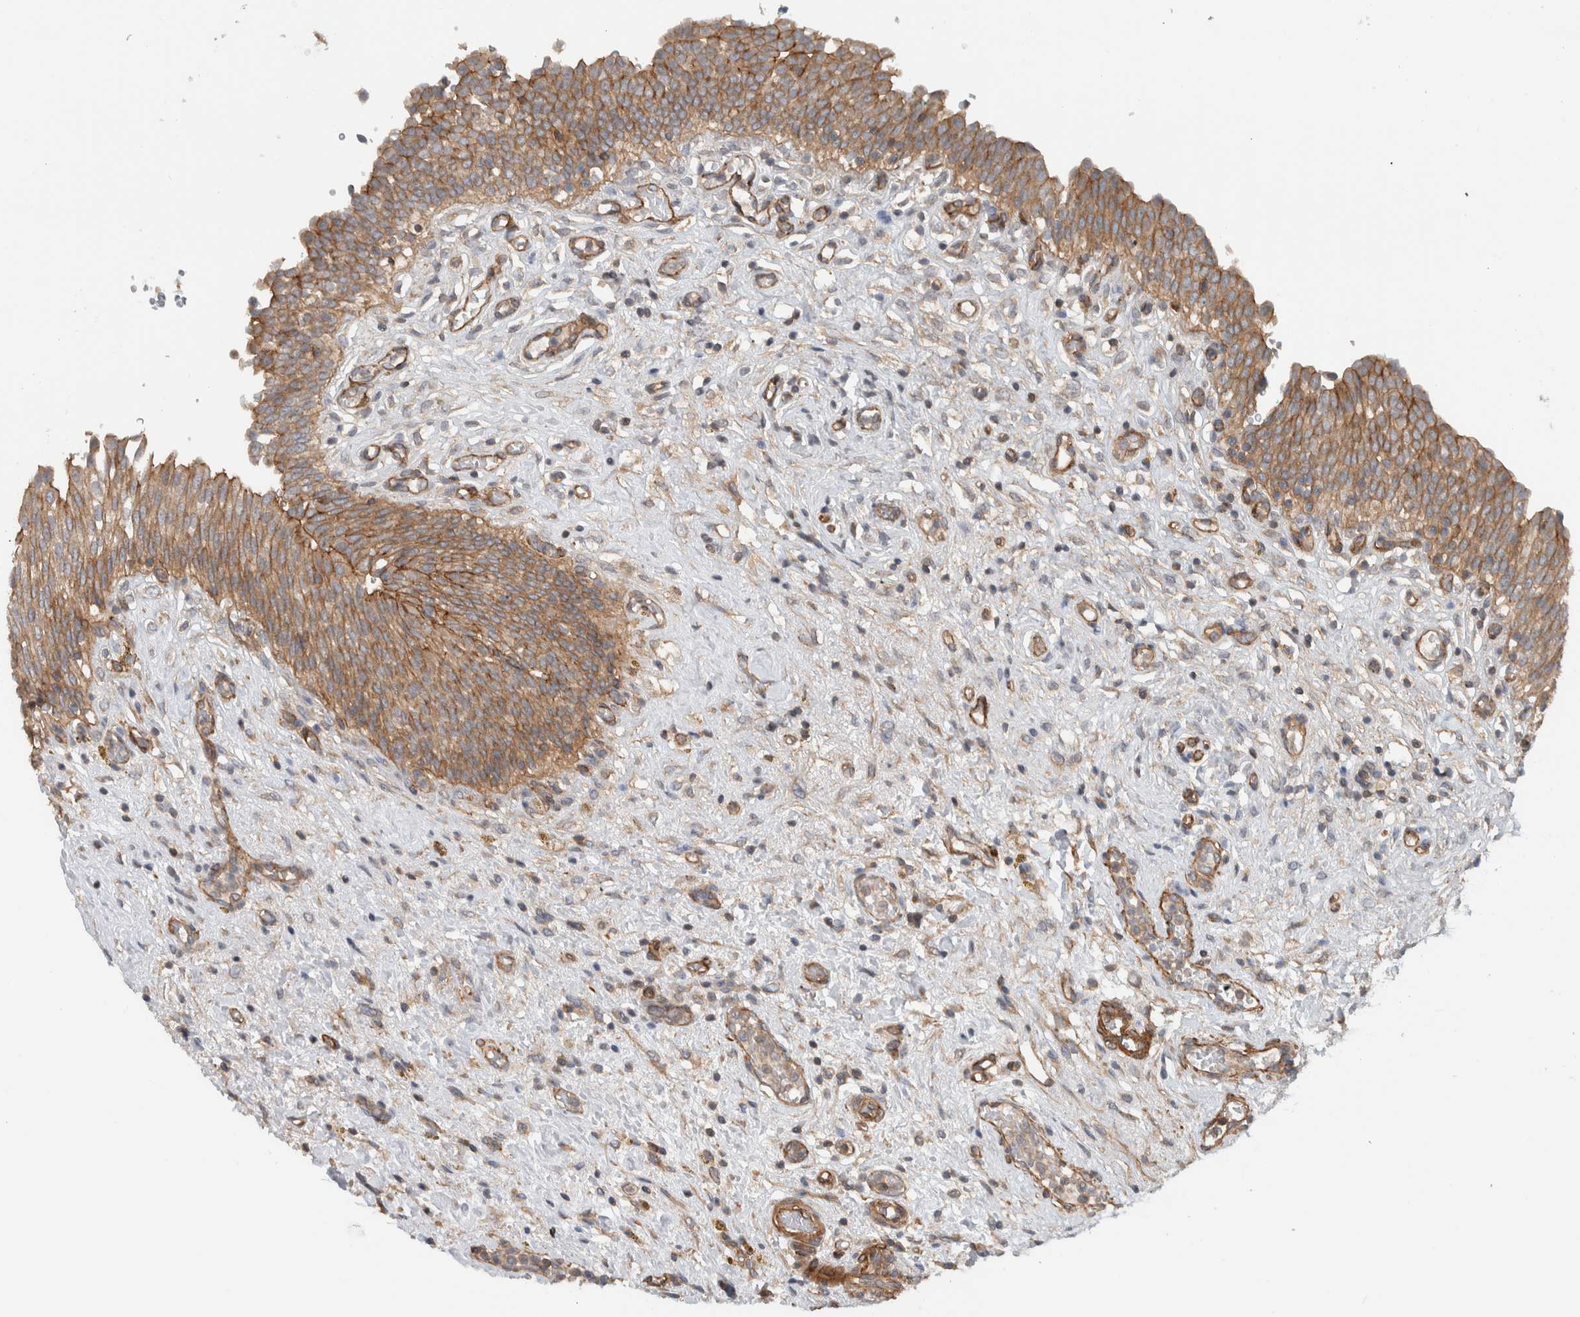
{"staining": {"intensity": "moderate", "quantity": ">75%", "location": "cytoplasmic/membranous"}, "tissue": "urinary bladder", "cell_type": "Urothelial cells", "image_type": "normal", "snomed": [{"axis": "morphology", "description": "Urothelial carcinoma, High grade"}, {"axis": "topography", "description": "Urinary bladder"}], "caption": "An IHC micrograph of benign tissue is shown. Protein staining in brown highlights moderate cytoplasmic/membranous positivity in urinary bladder within urothelial cells.", "gene": "MPRIP", "patient": {"sex": "male", "age": 46}}